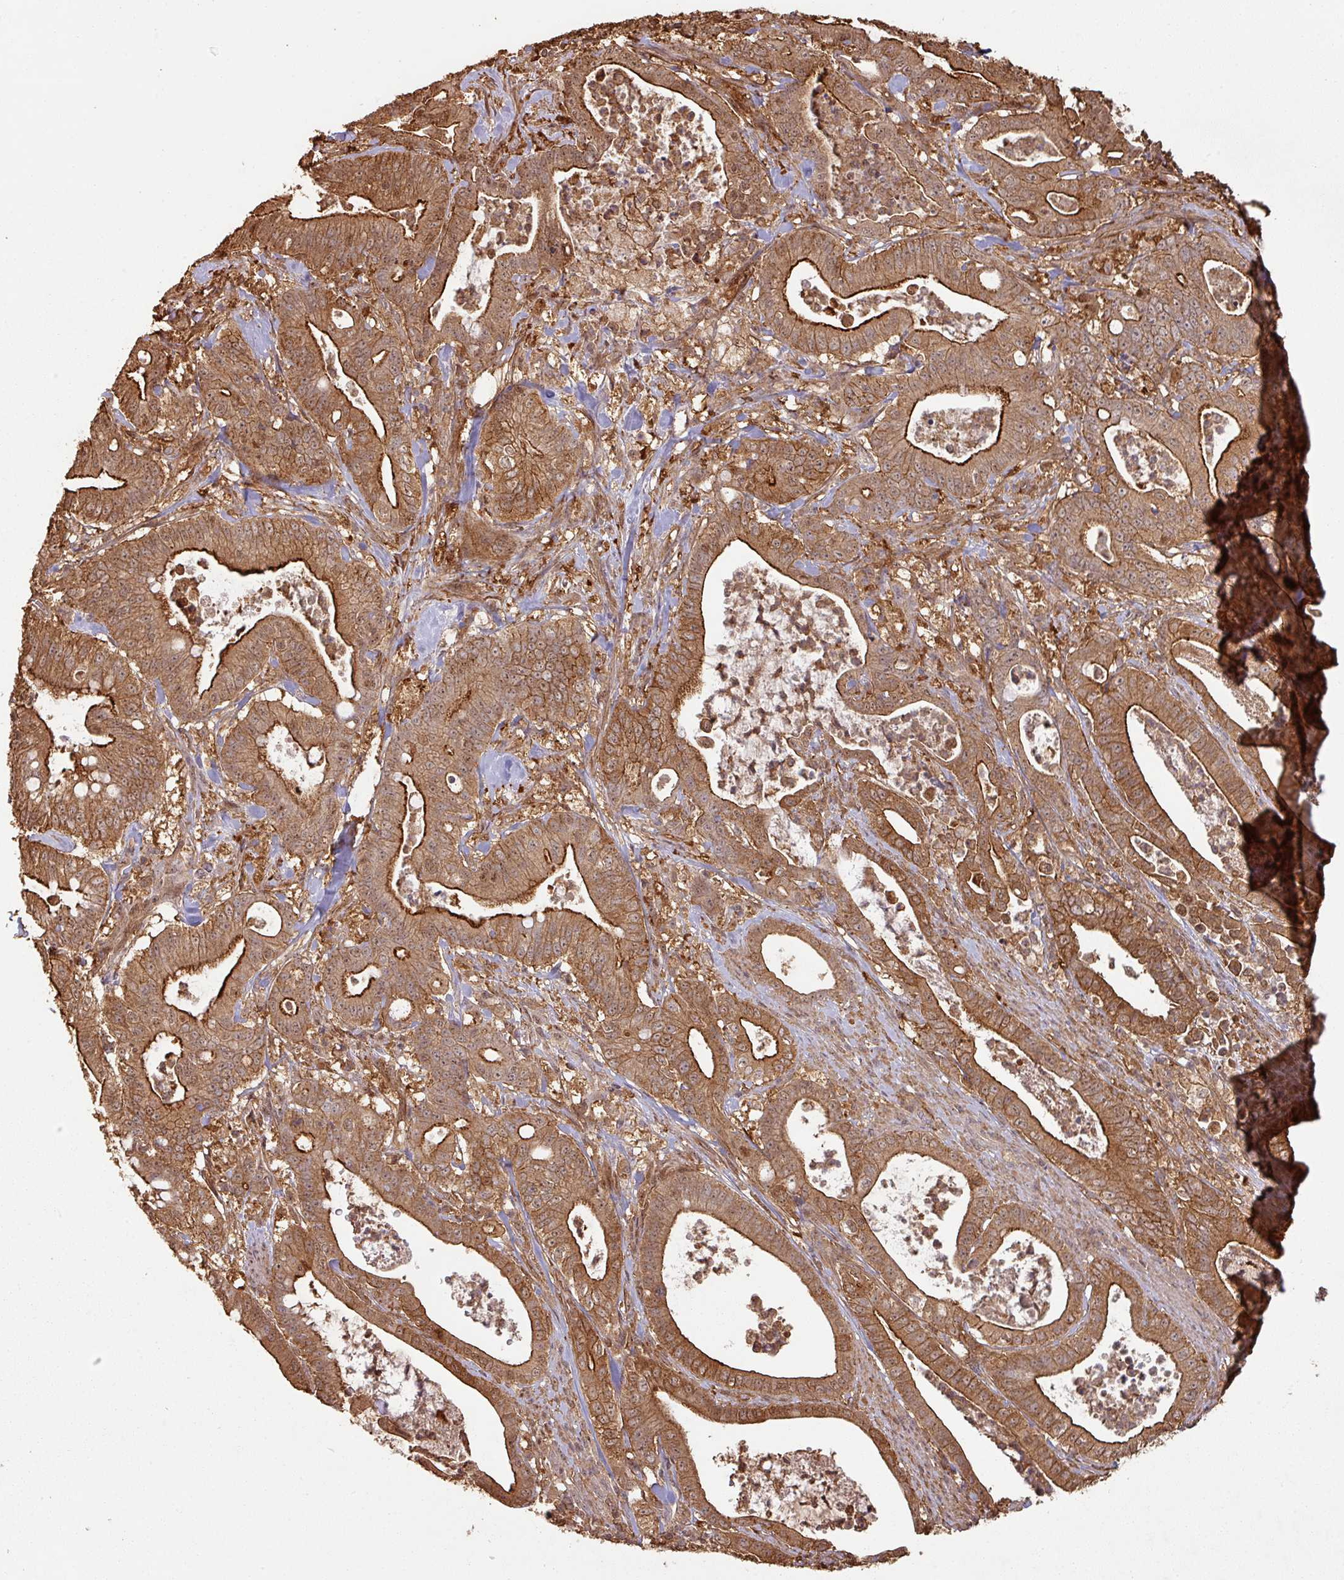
{"staining": {"intensity": "strong", "quantity": ">75%", "location": "cytoplasmic/membranous,nuclear"}, "tissue": "pancreatic cancer", "cell_type": "Tumor cells", "image_type": "cancer", "snomed": [{"axis": "morphology", "description": "Adenocarcinoma, NOS"}, {"axis": "topography", "description": "Pancreas"}], "caption": "An image of pancreatic adenocarcinoma stained for a protein exhibits strong cytoplasmic/membranous and nuclear brown staining in tumor cells.", "gene": "ZNF322", "patient": {"sex": "male", "age": 71}}